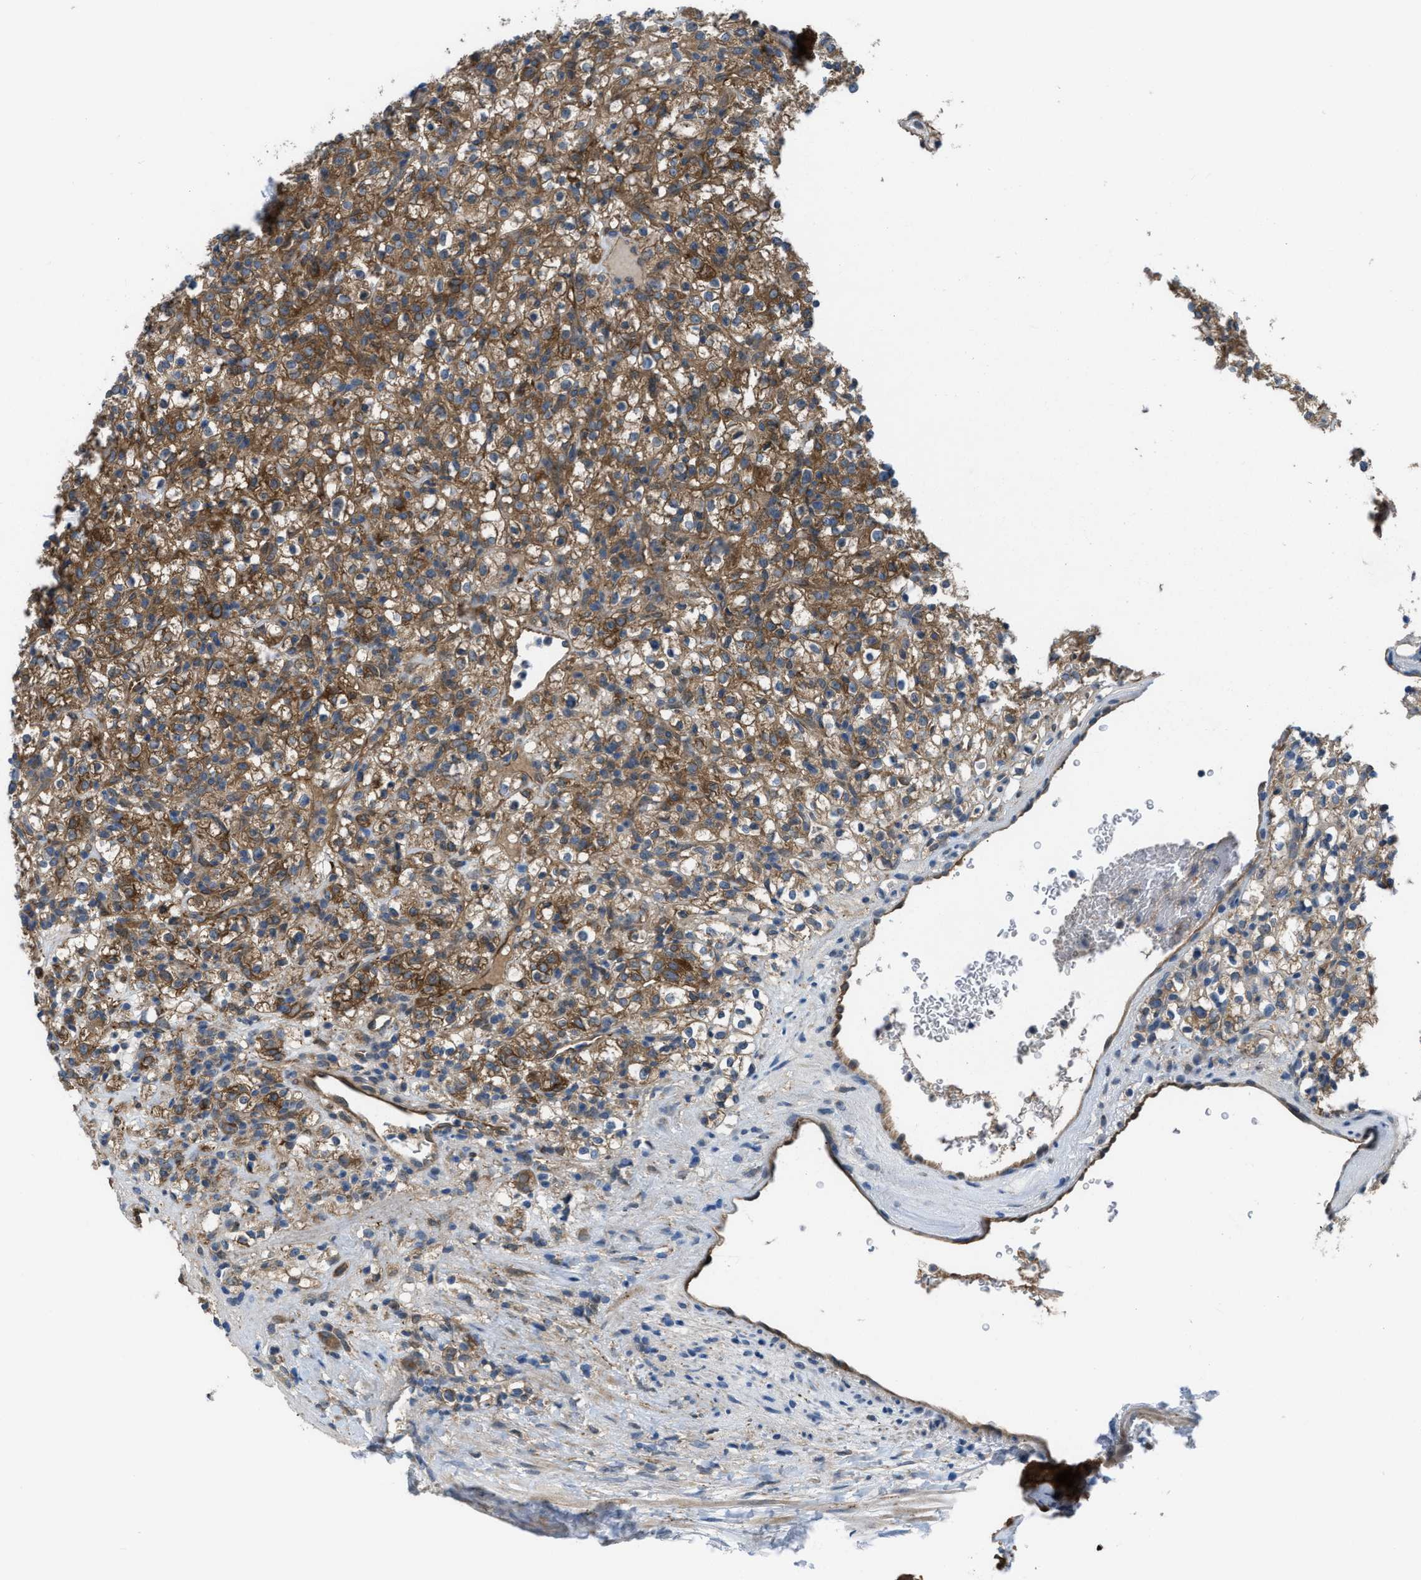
{"staining": {"intensity": "moderate", "quantity": ">75%", "location": "cytoplasmic/membranous"}, "tissue": "renal cancer", "cell_type": "Tumor cells", "image_type": "cancer", "snomed": [{"axis": "morphology", "description": "Normal tissue, NOS"}, {"axis": "morphology", "description": "Adenocarcinoma, NOS"}, {"axis": "topography", "description": "Kidney"}], "caption": "Immunohistochemical staining of human renal cancer (adenocarcinoma) demonstrates moderate cytoplasmic/membranous protein expression in approximately >75% of tumor cells.", "gene": "BAZ2B", "patient": {"sex": "female", "age": 72}}